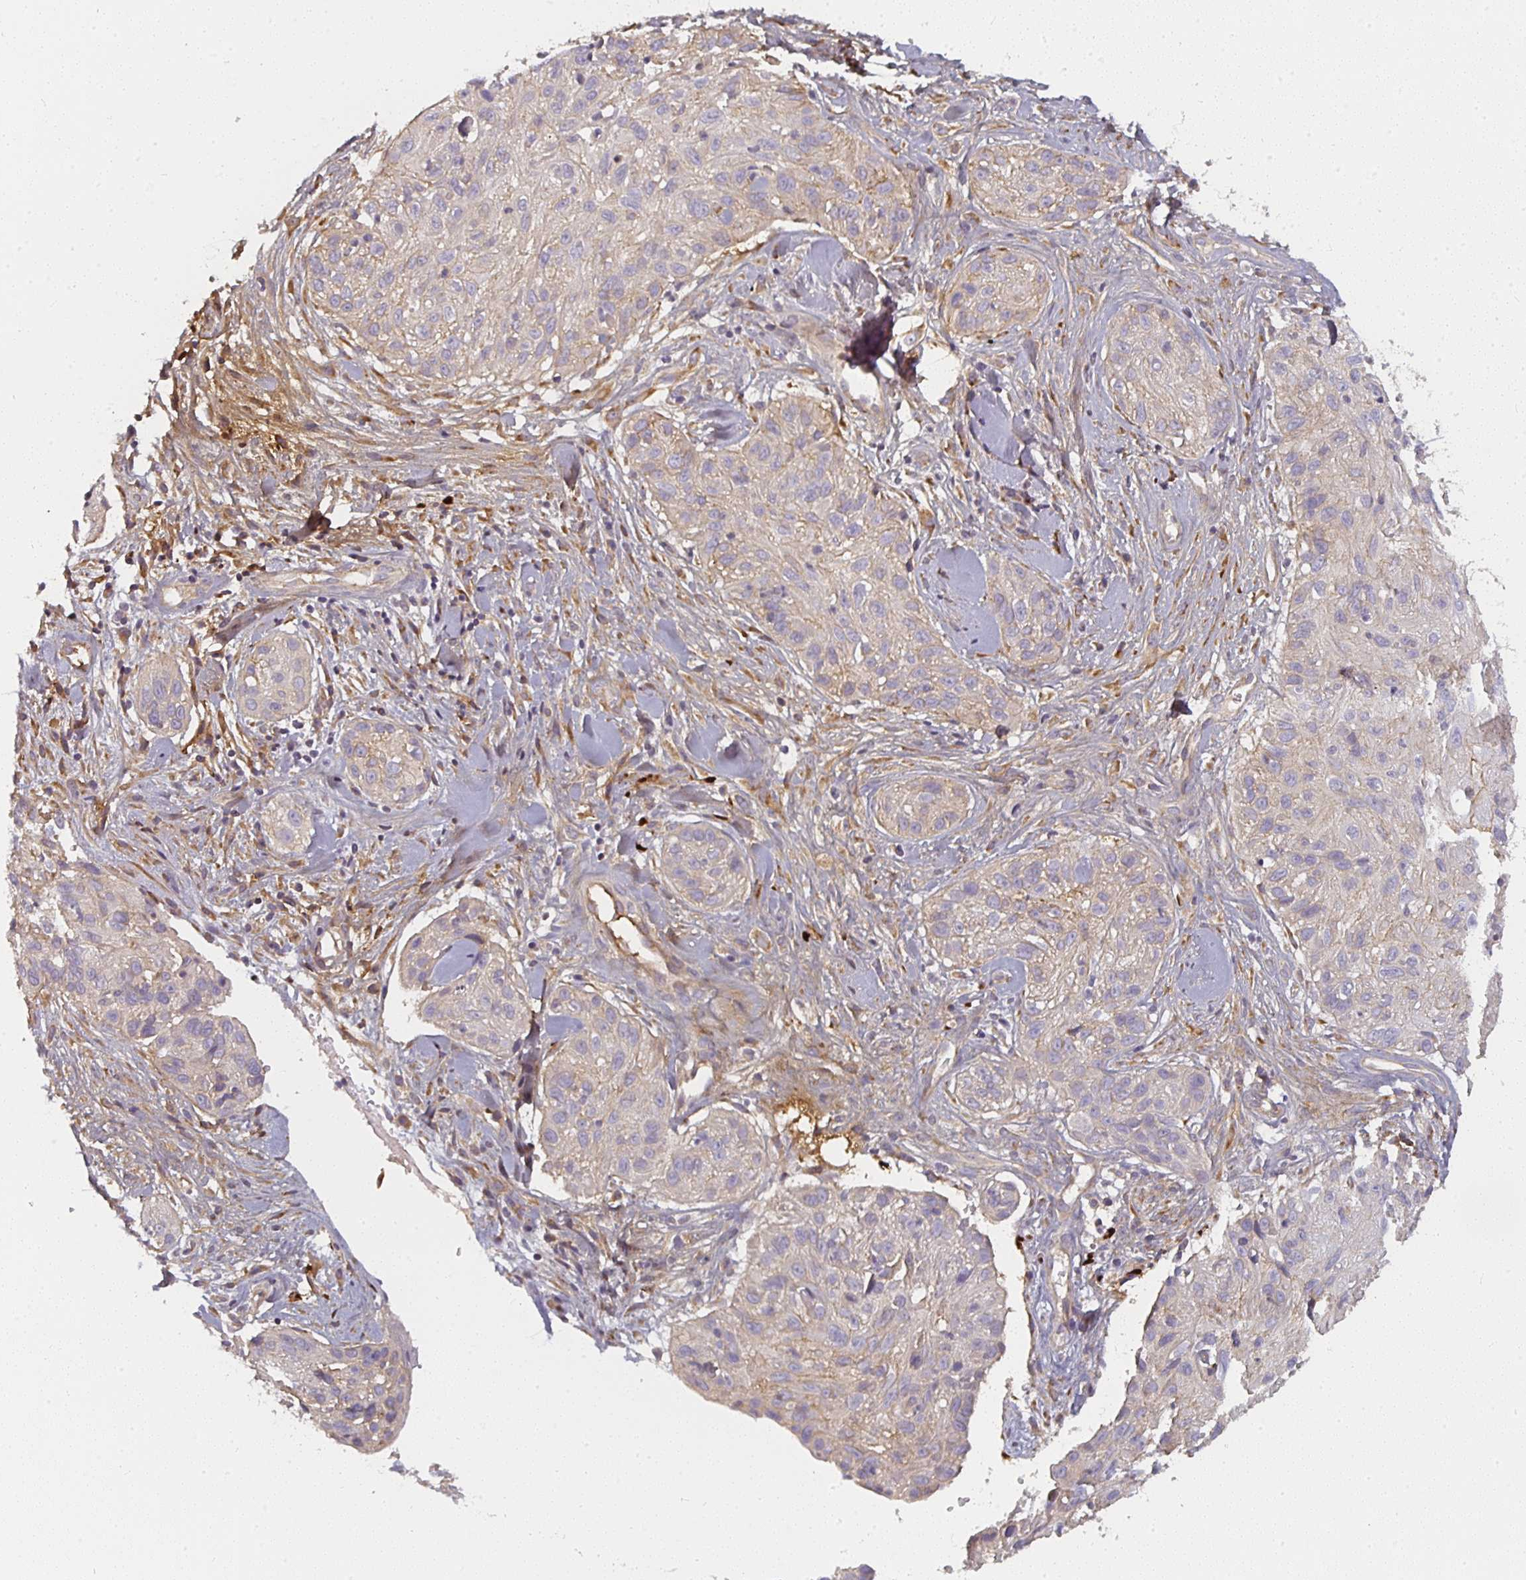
{"staining": {"intensity": "negative", "quantity": "none", "location": "none"}, "tissue": "skin cancer", "cell_type": "Tumor cells", "image_type": "cancer", "snomed": [{"axis": "morphology", "description": "Squamous cell carcinoma, NOS"}, {"axis": "topography", "description": "Skin"}], "caption": "The immunohistochemistry histopathology image has no significant staining in tumor cells of squamous cell carcinoma (skin) tissue. (DAB IHC with hematoxylin counter stain).", "gene": "CTHRC1", "patient": {"sex": "male", "age": 82}}